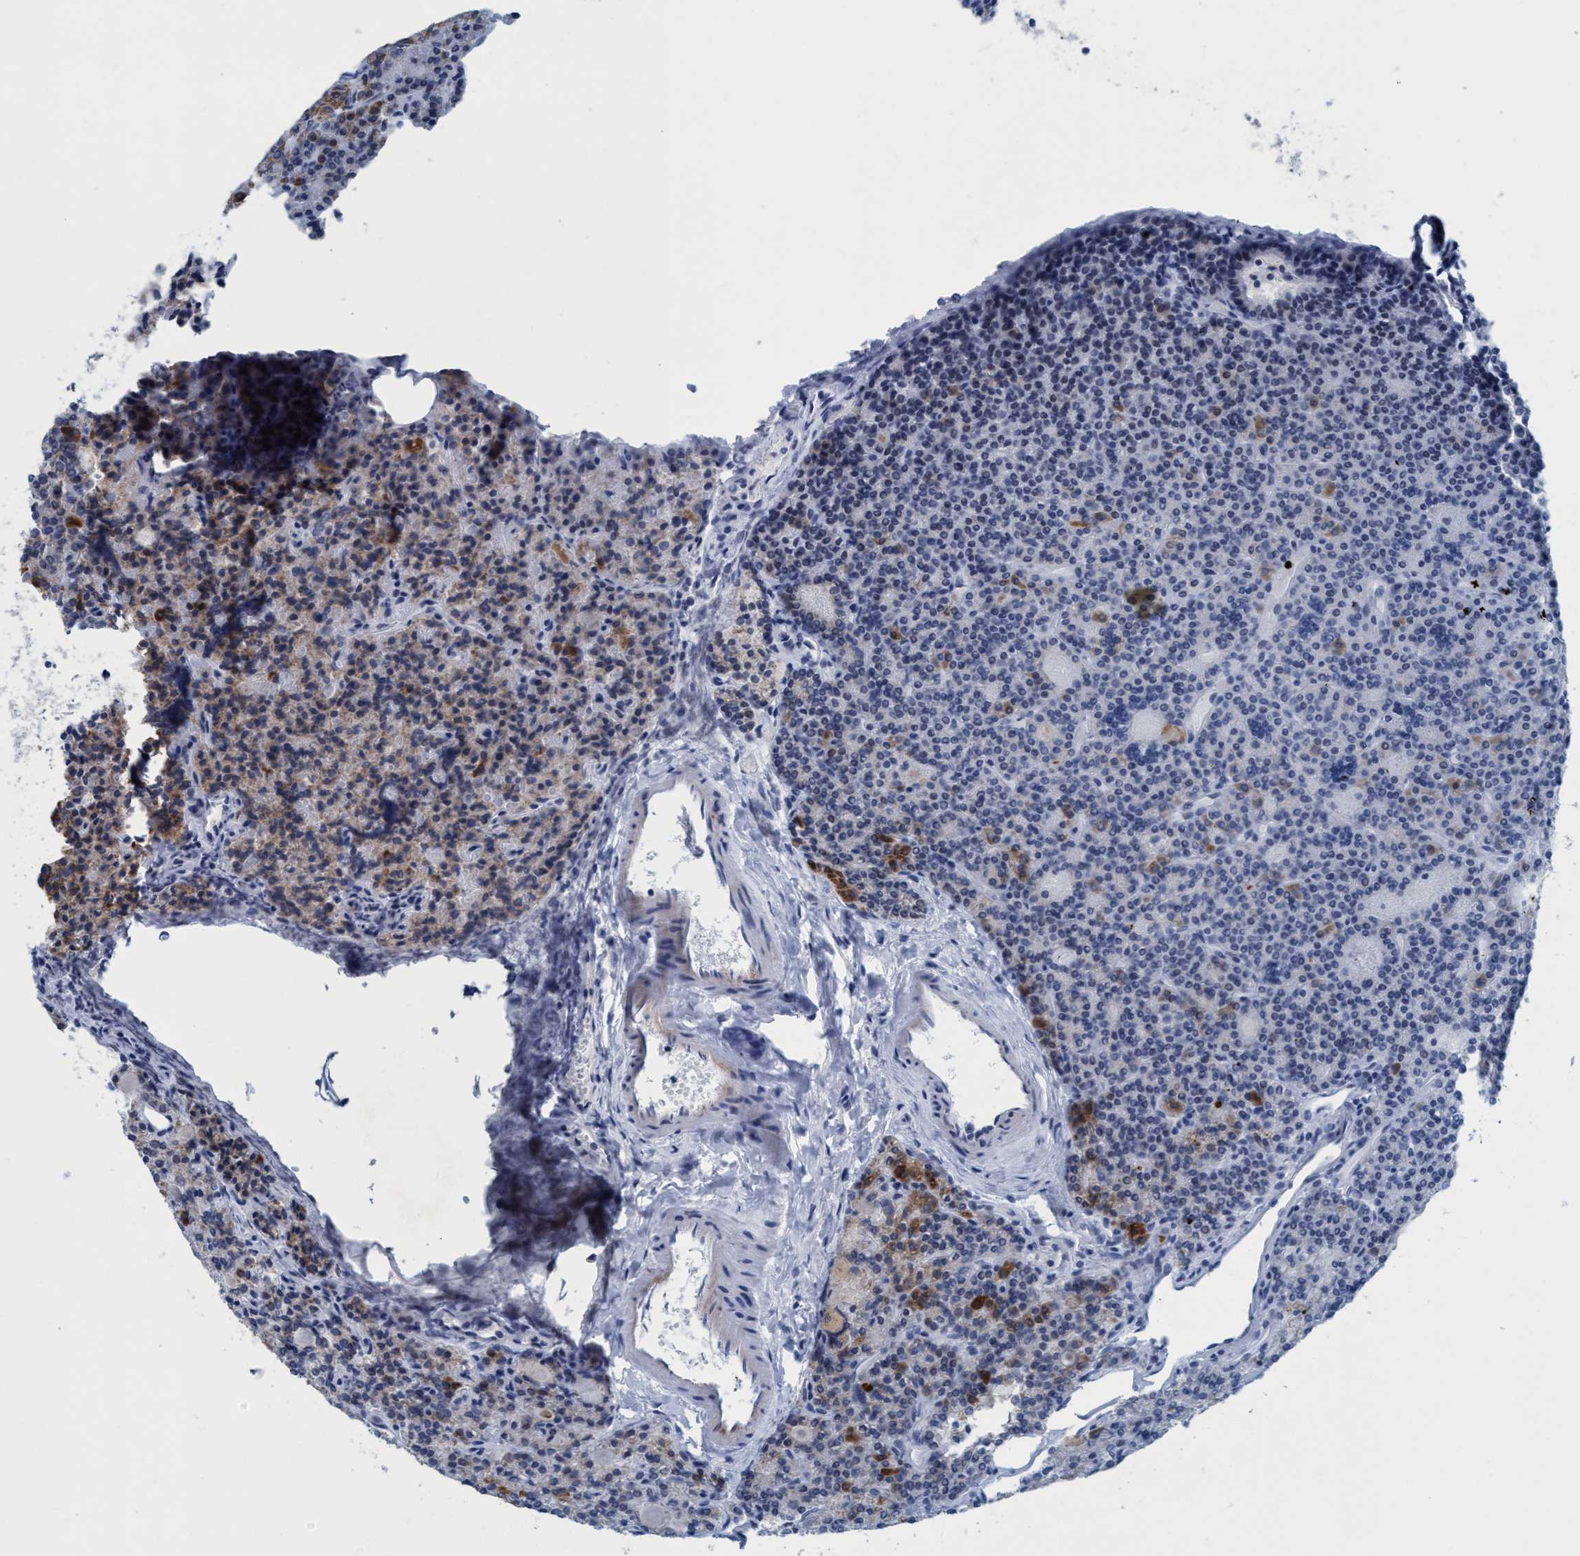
{"staining": {"intensity": "strong", "quantity": "25%-75%", "location": "cytoplasmic/membranous"}, "tissue": "parathyroid gland", "cell_type": "Glandular cells", "image_type": "normal", "snomed": [{"axis": "morphology", "description": "Normal tissue, NOS"}, {"axis": "morphology", "description": "Adenoma, NOS"}, {"axis": "topography", "description": "Parathyroid gland"}], "caption": "Brown immunohistochemical staining in benign parathyroid gland exhibits strong cytoplasmic/membranous positivity in about 25%-75% of glandular cells.", "gene": "GGA3", "patient": {"sex": "female", "age": 57}}